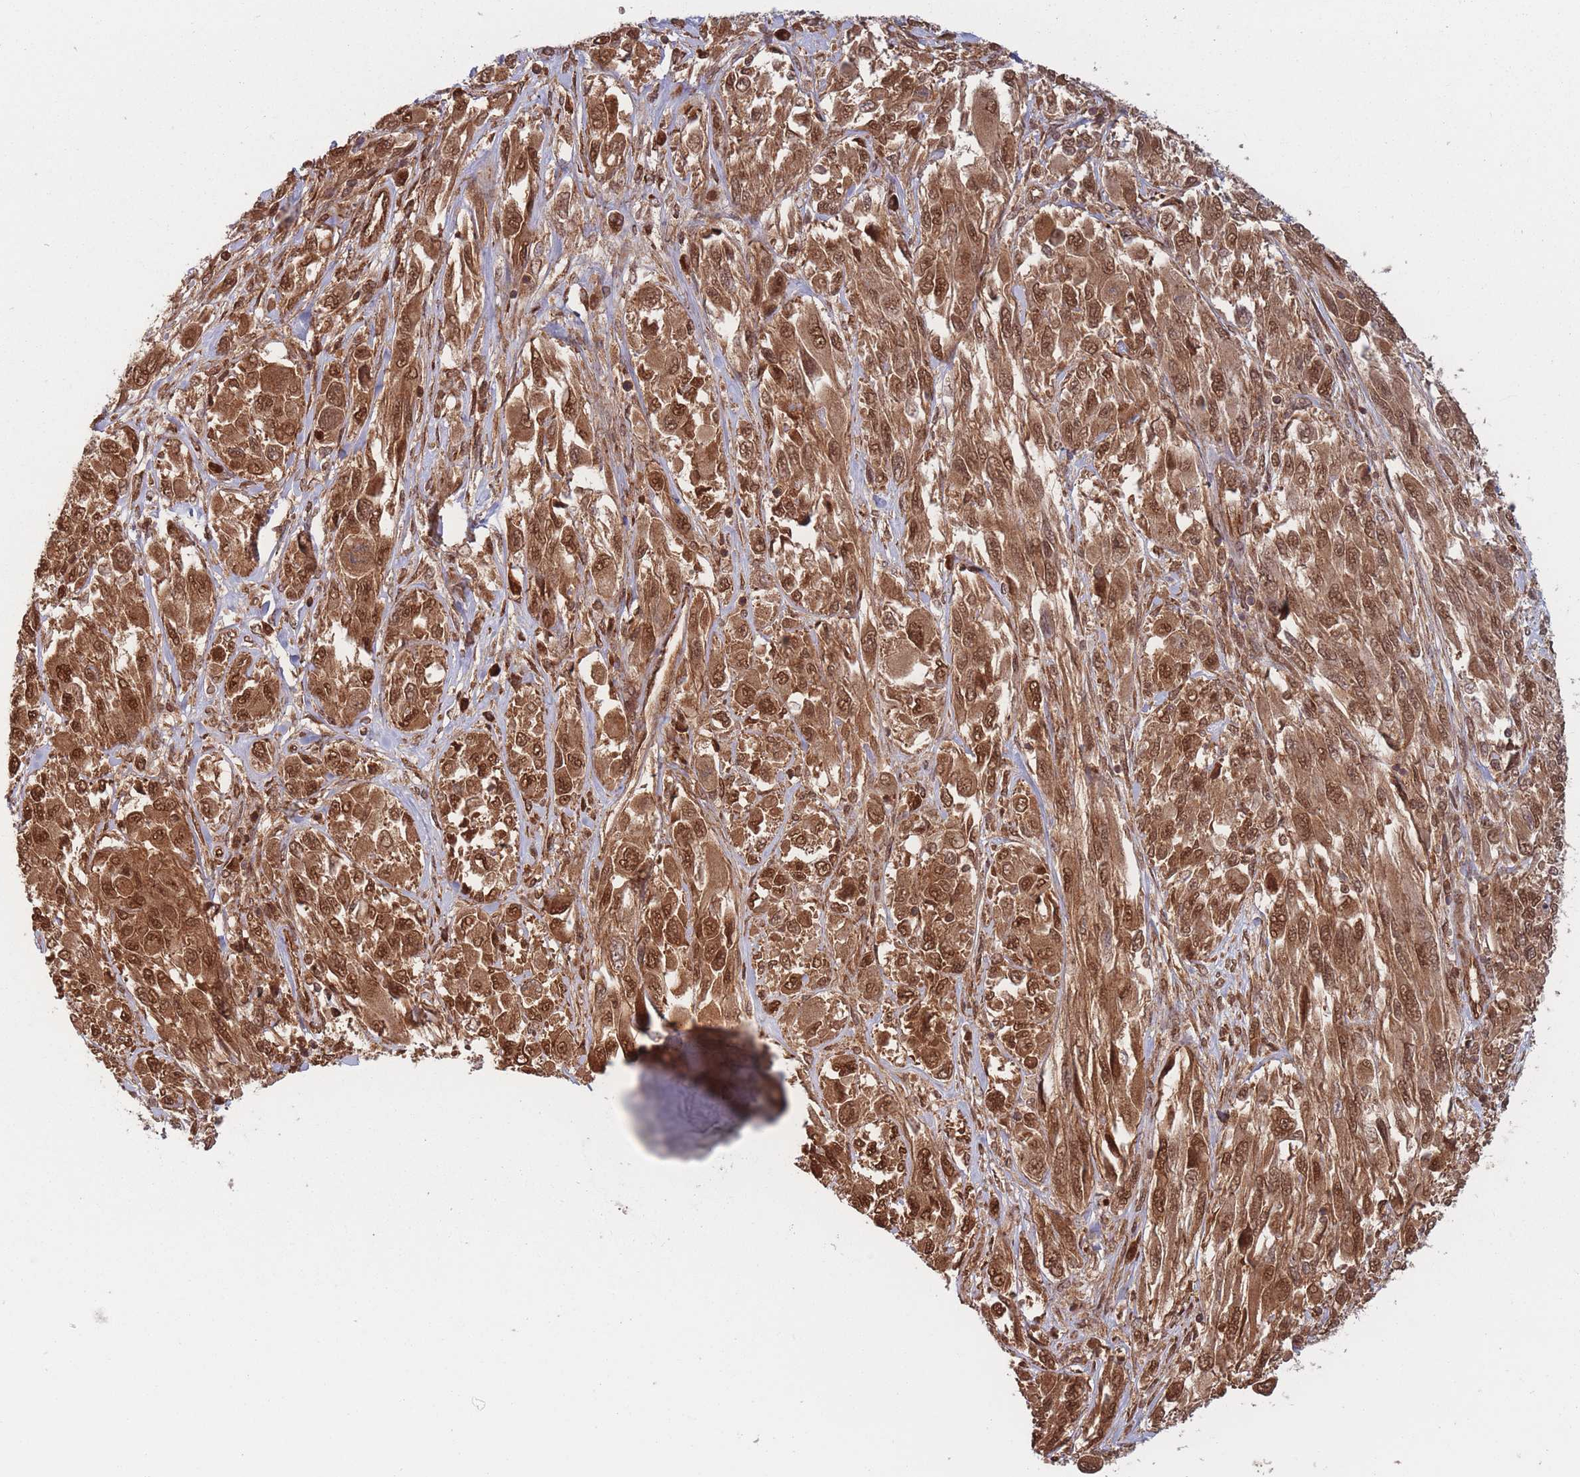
{"staining": {"intensity": "moderate", "quantity": ">75%", "location": "cytoplasmic/membranous,nuclear"}, "tissue": "melanoma", "cell_type": "Tumor cells", "image_type": "cancer", "snomed": [{"axis": "morphology", "description": "Malignant melanoma, NOS"}, {"axis": "topography", "description": "Skin"}], "caption": "DAB (3,3'-diaminobenzidine) immunohistochemical staining of melanoma reveals moderate cytoplasmic/membranous and nuclear protein staining in about >75% of tumor cells. The staining is performed using DAB brown chromogen to label protein expression. The nuclei are counter-stained blue using hematoxylin.", "gene": "PODXL2", "patient": {"sex": "female", "age": 91}}